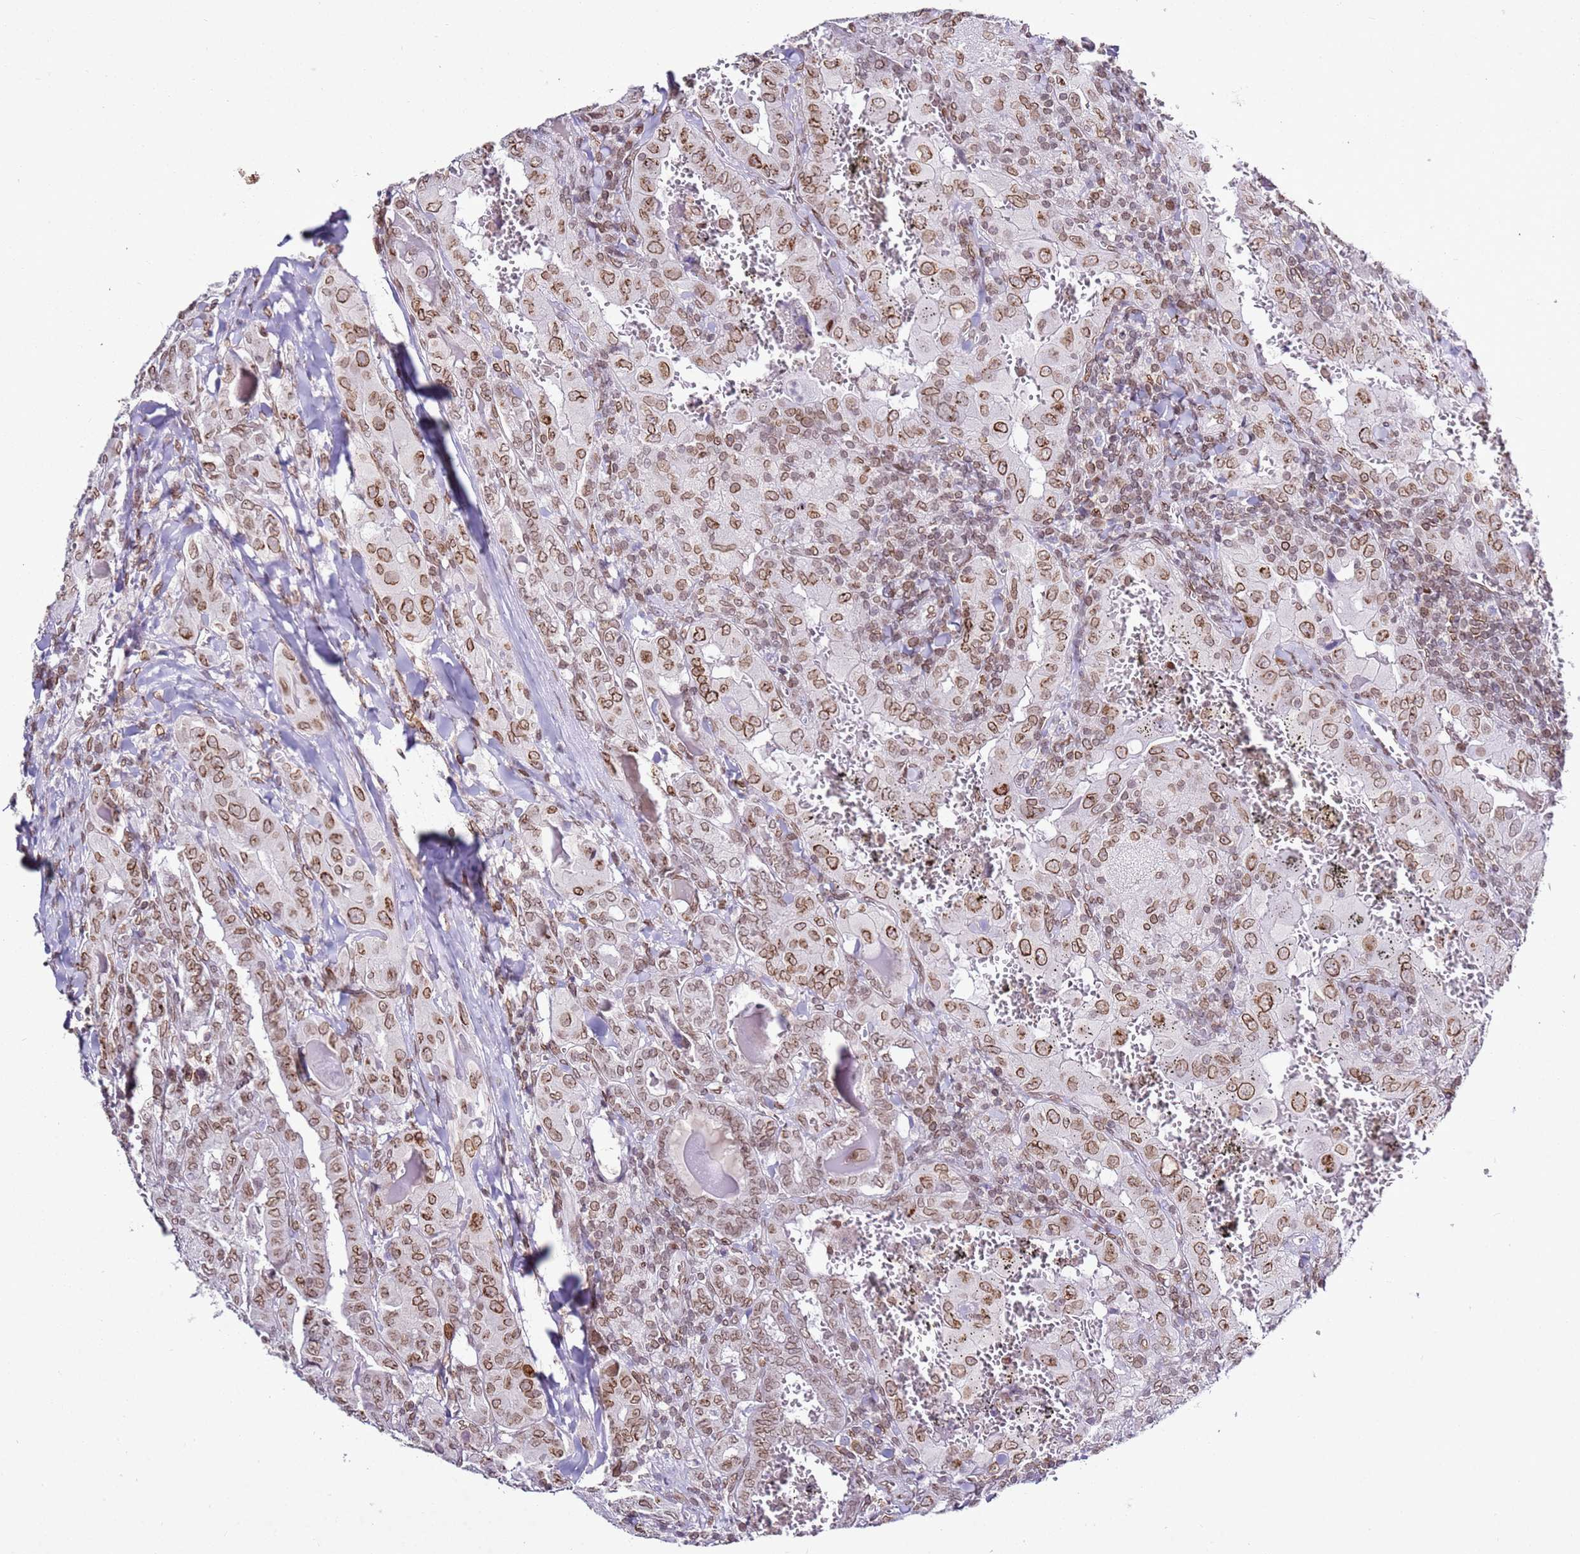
{"staining": {"intensity": "moderate", "quantity": ">75%", "location": "cytoplasmic/membranous,nuclear"}, "tissue": "thyroid cancer", "cell_type": "Tumor cells", "image_type": "cancer", "snomed": [{"axis": "morphology", "description": "Papillary adenocarcinoma, NOS"}, {"axis": "topography", "description": "Thyroid gland"}], "caption": "Protein staining of thyroid cancer (papillary adenocarcinoma) tissue exhibits moderate cytoplasmic/membranous and nuclear expression in approximately >75% of tumor cells.", "gene": "POU6F1", "patient": {"sex": "female", "age": 72}}